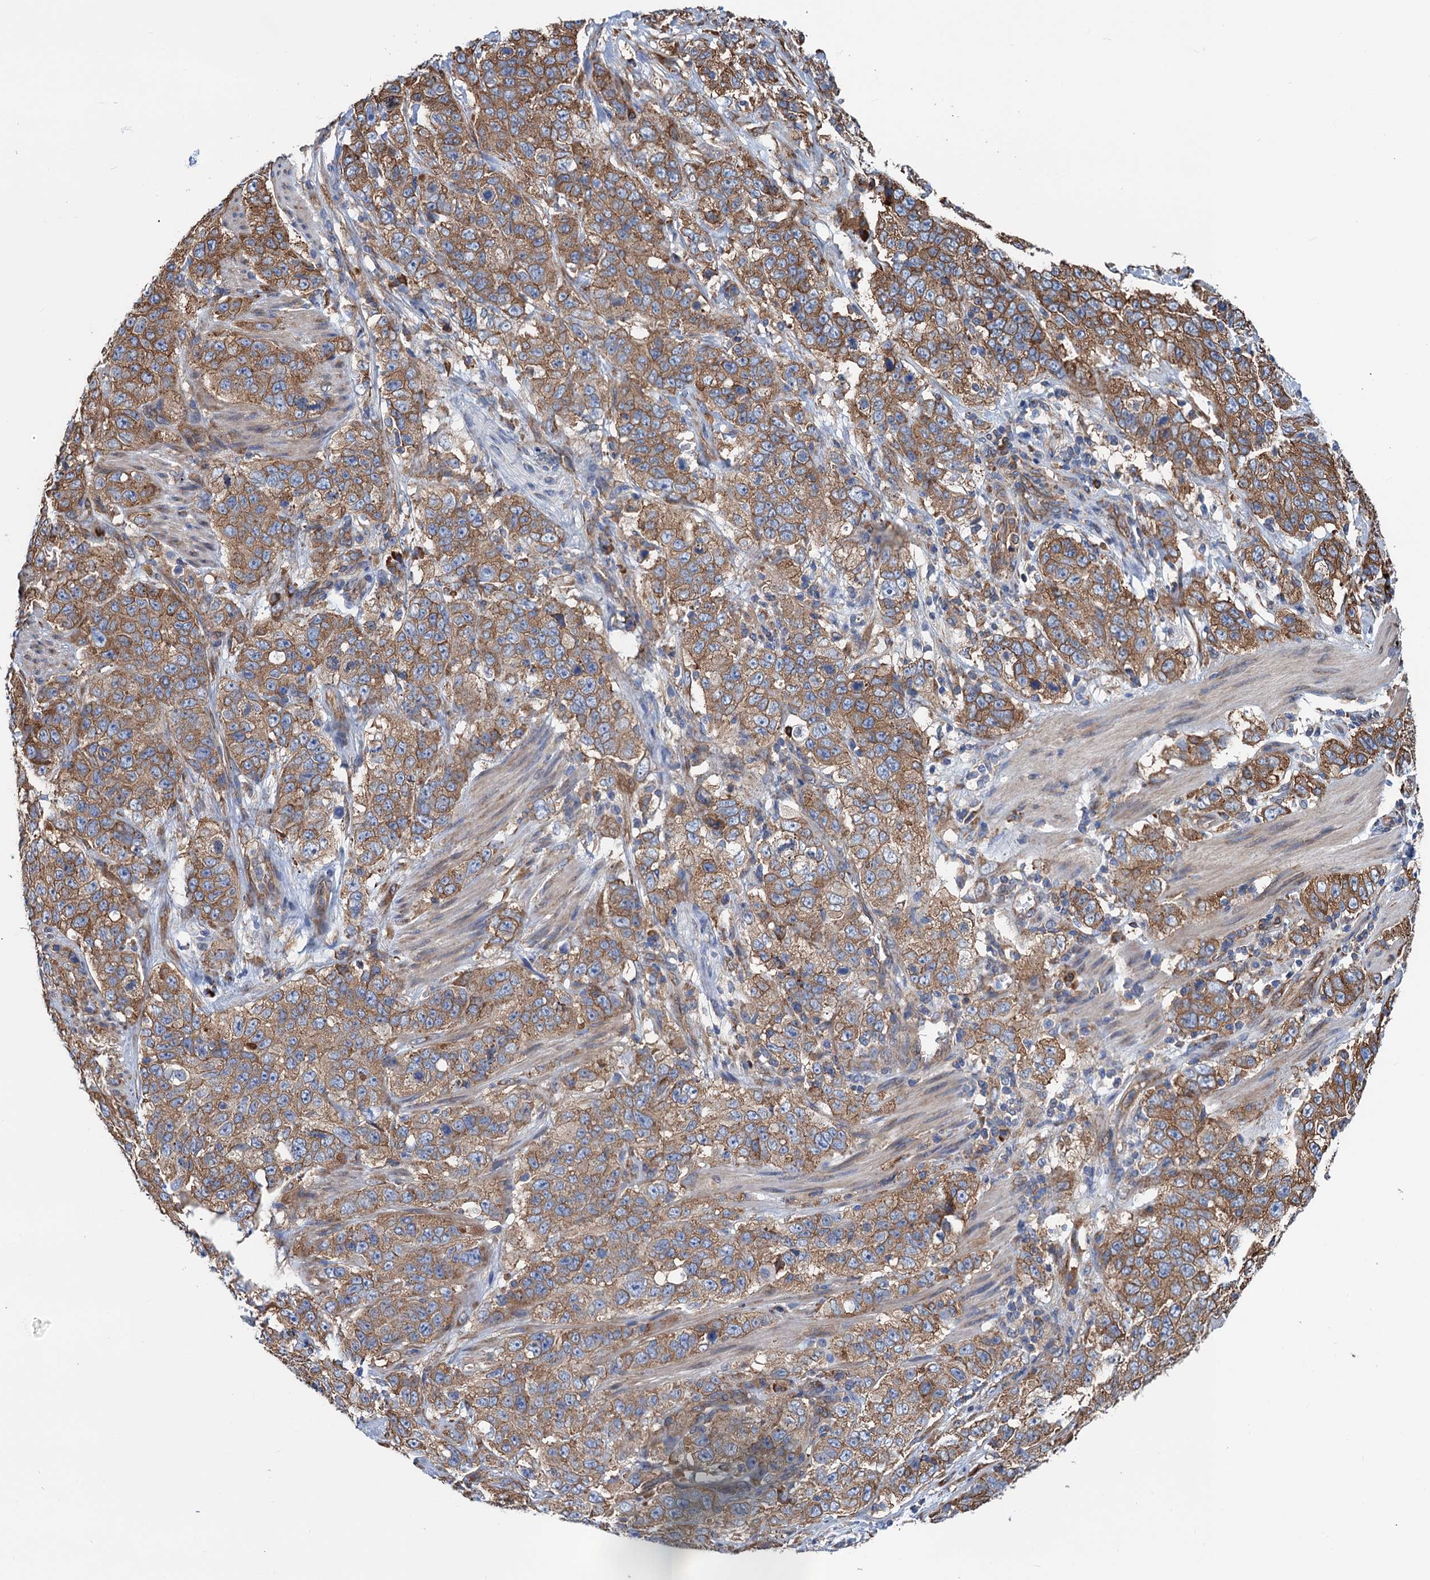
{"staining": {"intensity": "moderate", "quantity": ">75%", "location": "cytoplasmic/membranous"}, "tissue": "stomach cancer", "cell_type": "Tumor cells", "image_type": "cancer", "snomed": [{"axis": "morphology", "description": "Adenocarcinoma, NOS"}, {"axis": "topography", "description": "Stomach"}], "caption": "IHC (DAB) staining of adenocarcinoma (stomach) reveals moderate cytoplasmic/membranous protein expression in about >75% of tumor cells. Using DAB (brown) and hematoxylin (blue) stains, captured at high magnification using brightfield microscopy.", "gene": "SLC12A7", "patient": {"sex": "male", "age": 48}}